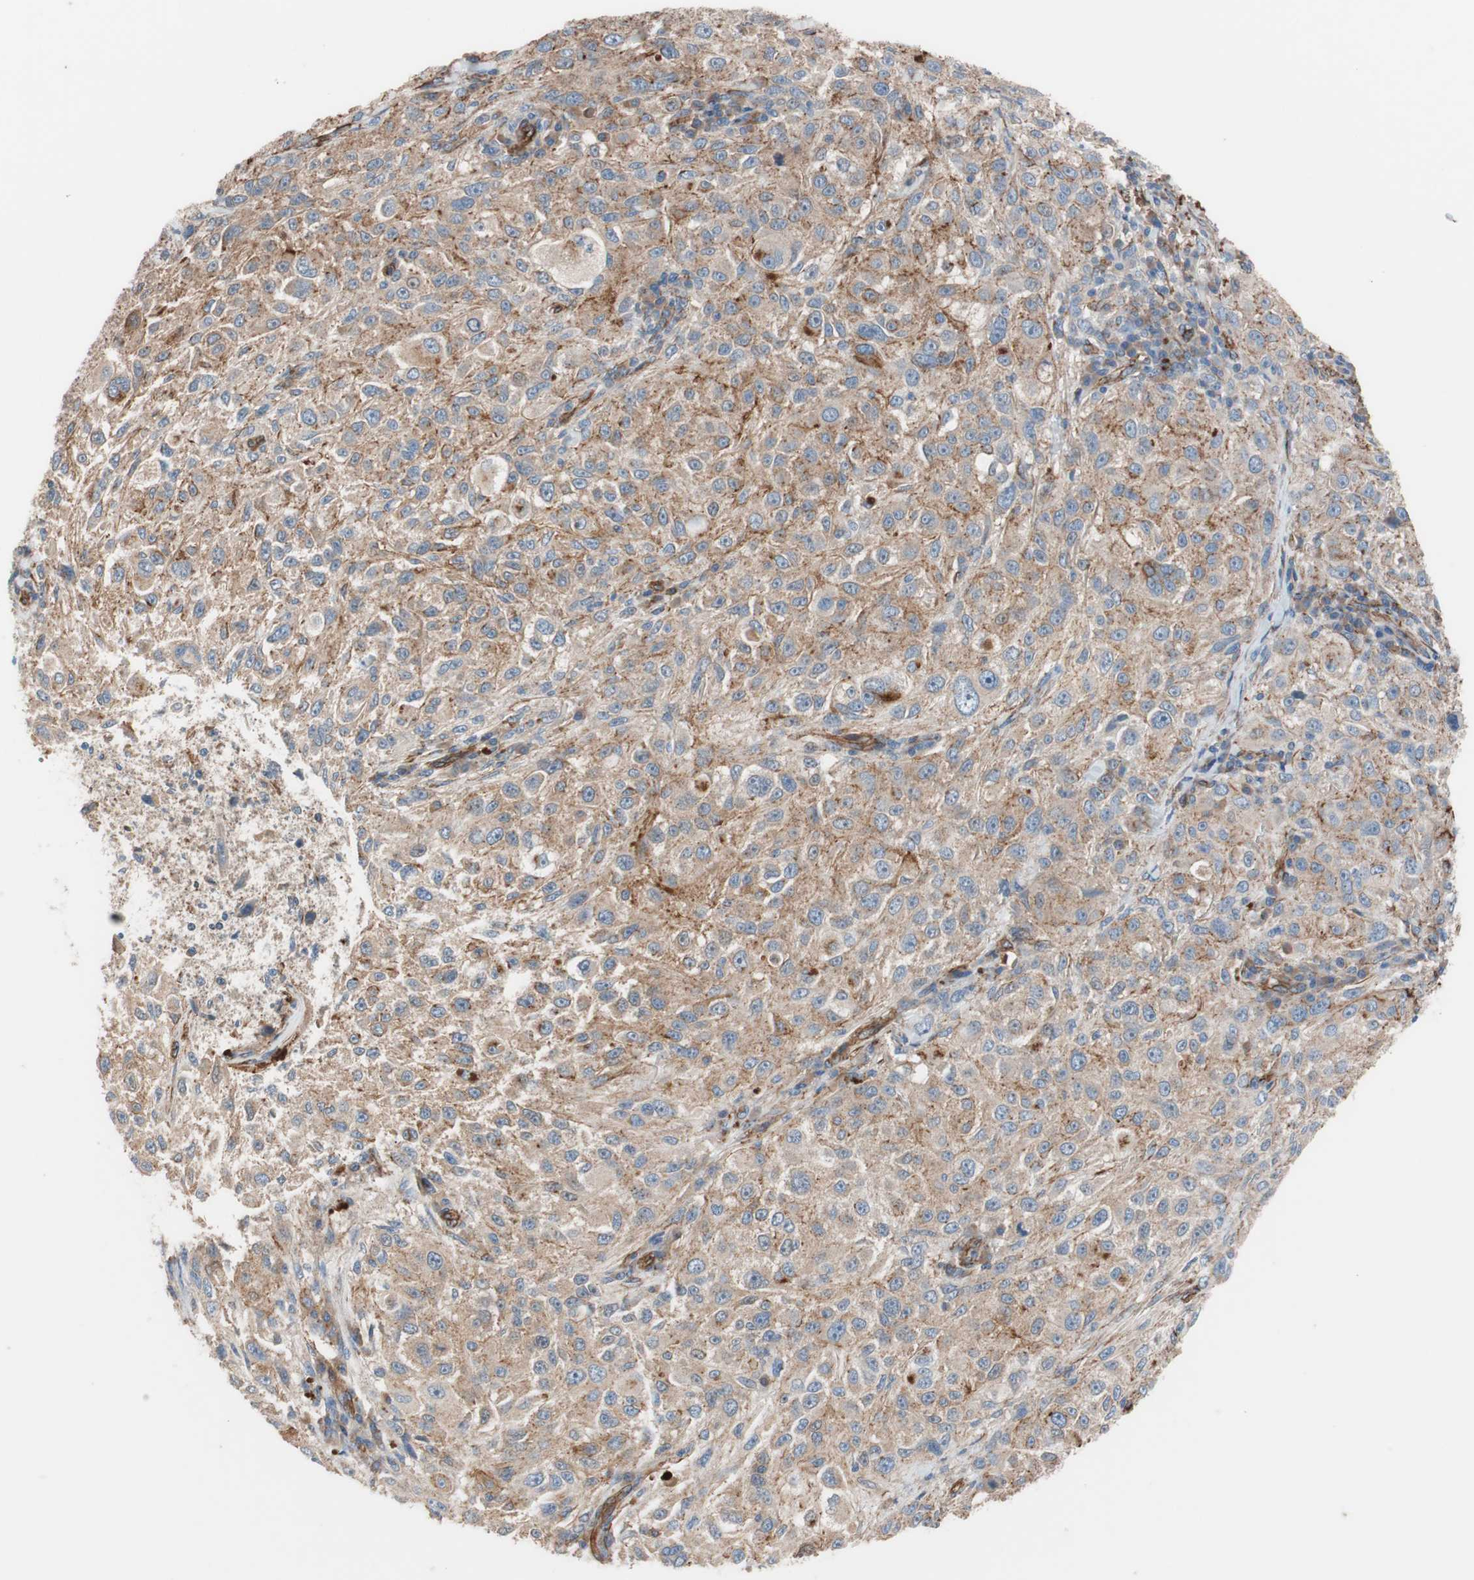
{"staining": {"intensity": "weak", "quantity": "25%-75%", "location": "cytoplasmic/membranous"}, "tissue": "melanoma", "cell_type": "Tumor cells", "image_type": "cancer", "snomed": [{"axis": "morphology", "description": "Necrosis, NOS"}, {"axis": "morphology", "description": "Malignant melanoma, NOS"}, {"axis": "topography", "description": "Skin"}], "caption": "Immunohistochemistry (IHC) micrograph of human melanoma stained for a protein (brown), which exhibits low levels of weak cytoplasmic/membranous expression in about 25%-75% of tumor cells.", "gene": "SPINT1", "patient": {"sex": "female", "age": 87}}